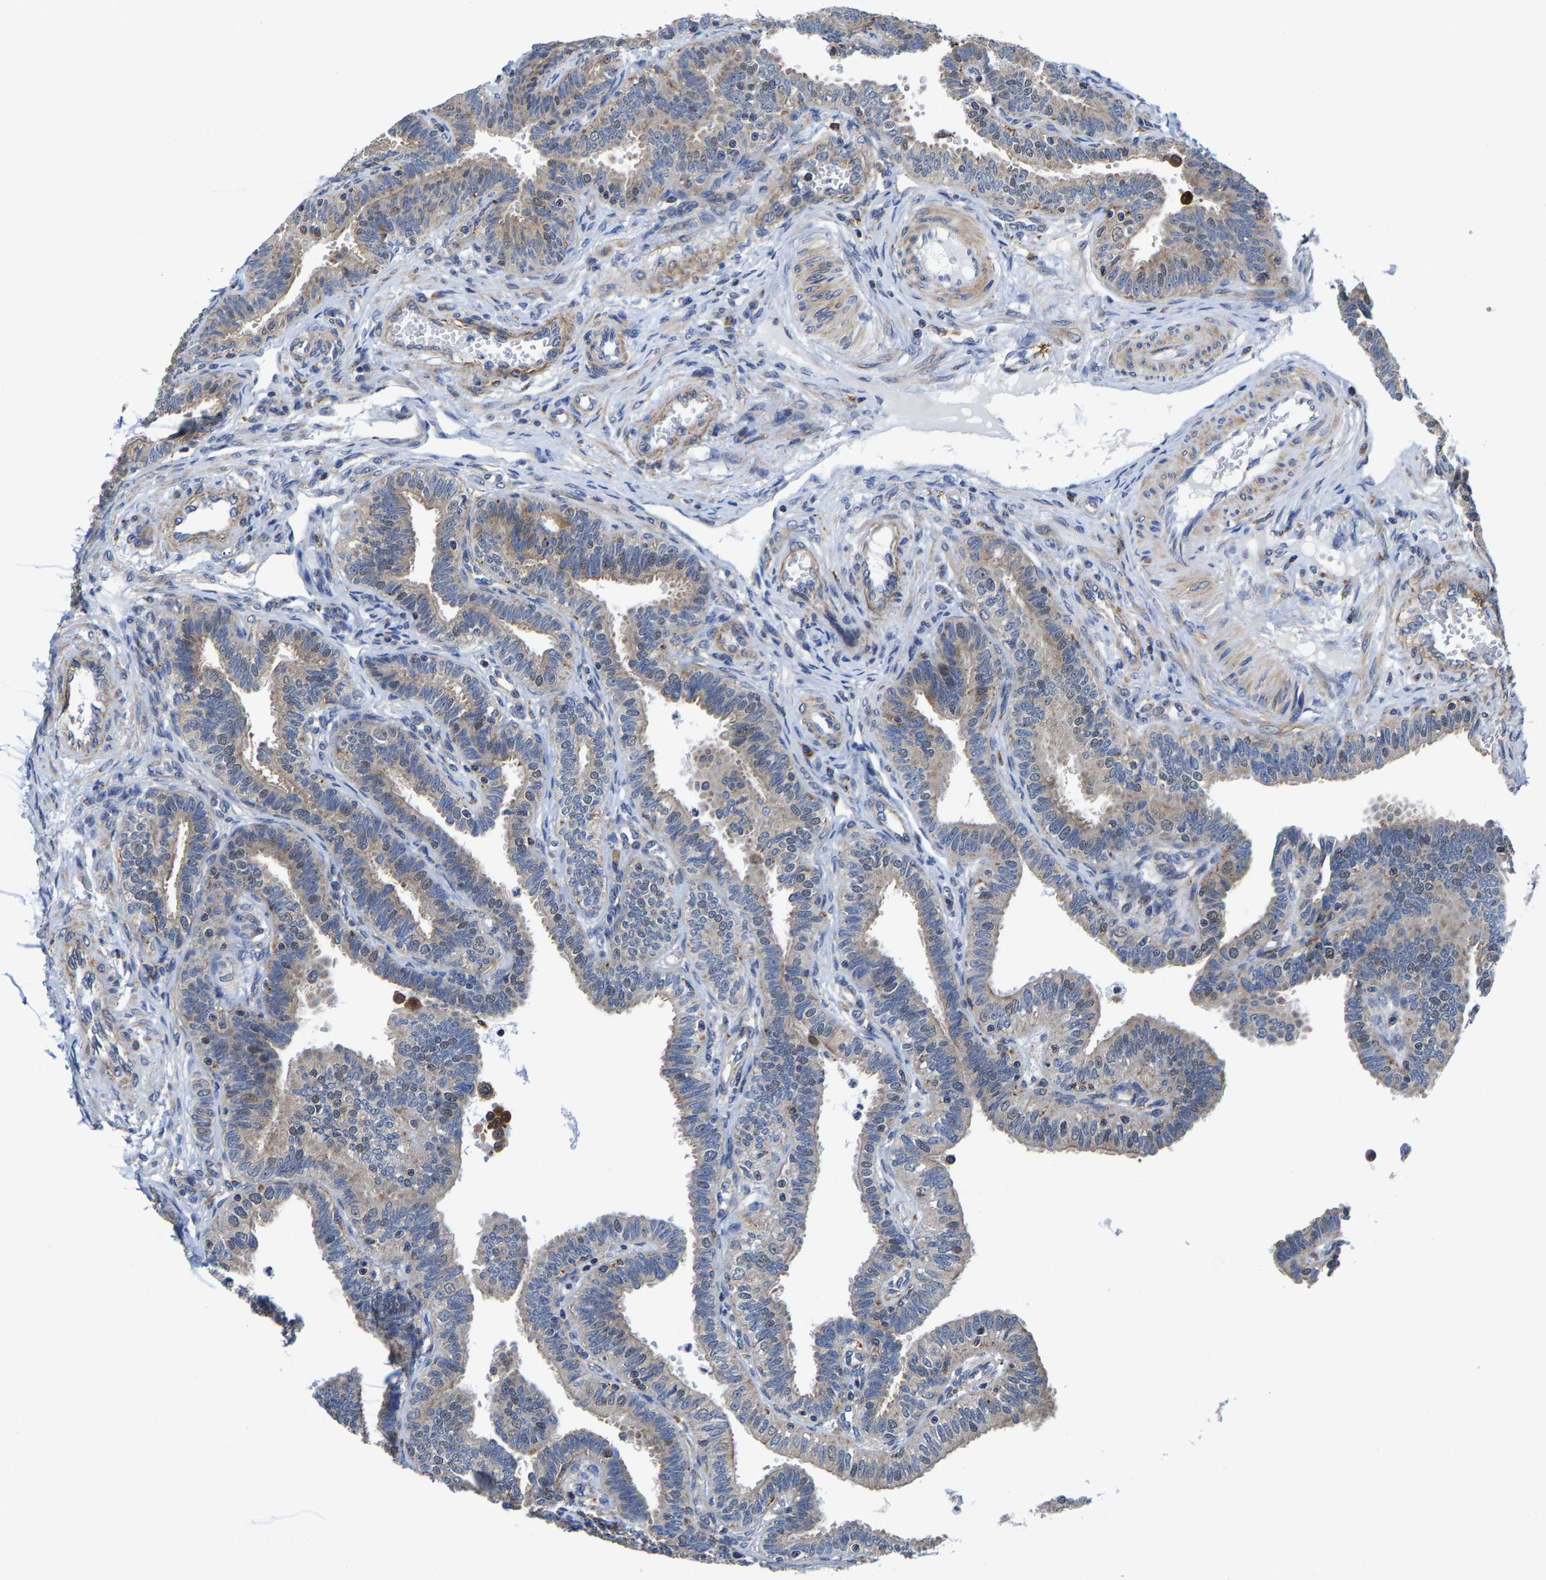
{"staining": {"intensity": "moderate", "quantity": "25%-75%", "location": "cytoplasmic/membranous,nuclear"}, "tissue": "fallopian tube", "cell_type": "Glandular cells", "image_type": "normal", "snomed": [{"axis": "morphology", "description": "Normal tissue, NOS"}, {"axis": "topography", "description": "Fallopian tube"}, {"axis": "topography", "description": "Placenta"}], "caption": "Immunohistochemical staining of benign fallopian tube exhibits medium levels of moderate cytoplasmic/membranous,nuclear staining in approximately 25%-75% of glandular cells.", "gene": "PFKFB3", "patient": {"sex": "female", "age": 34}}